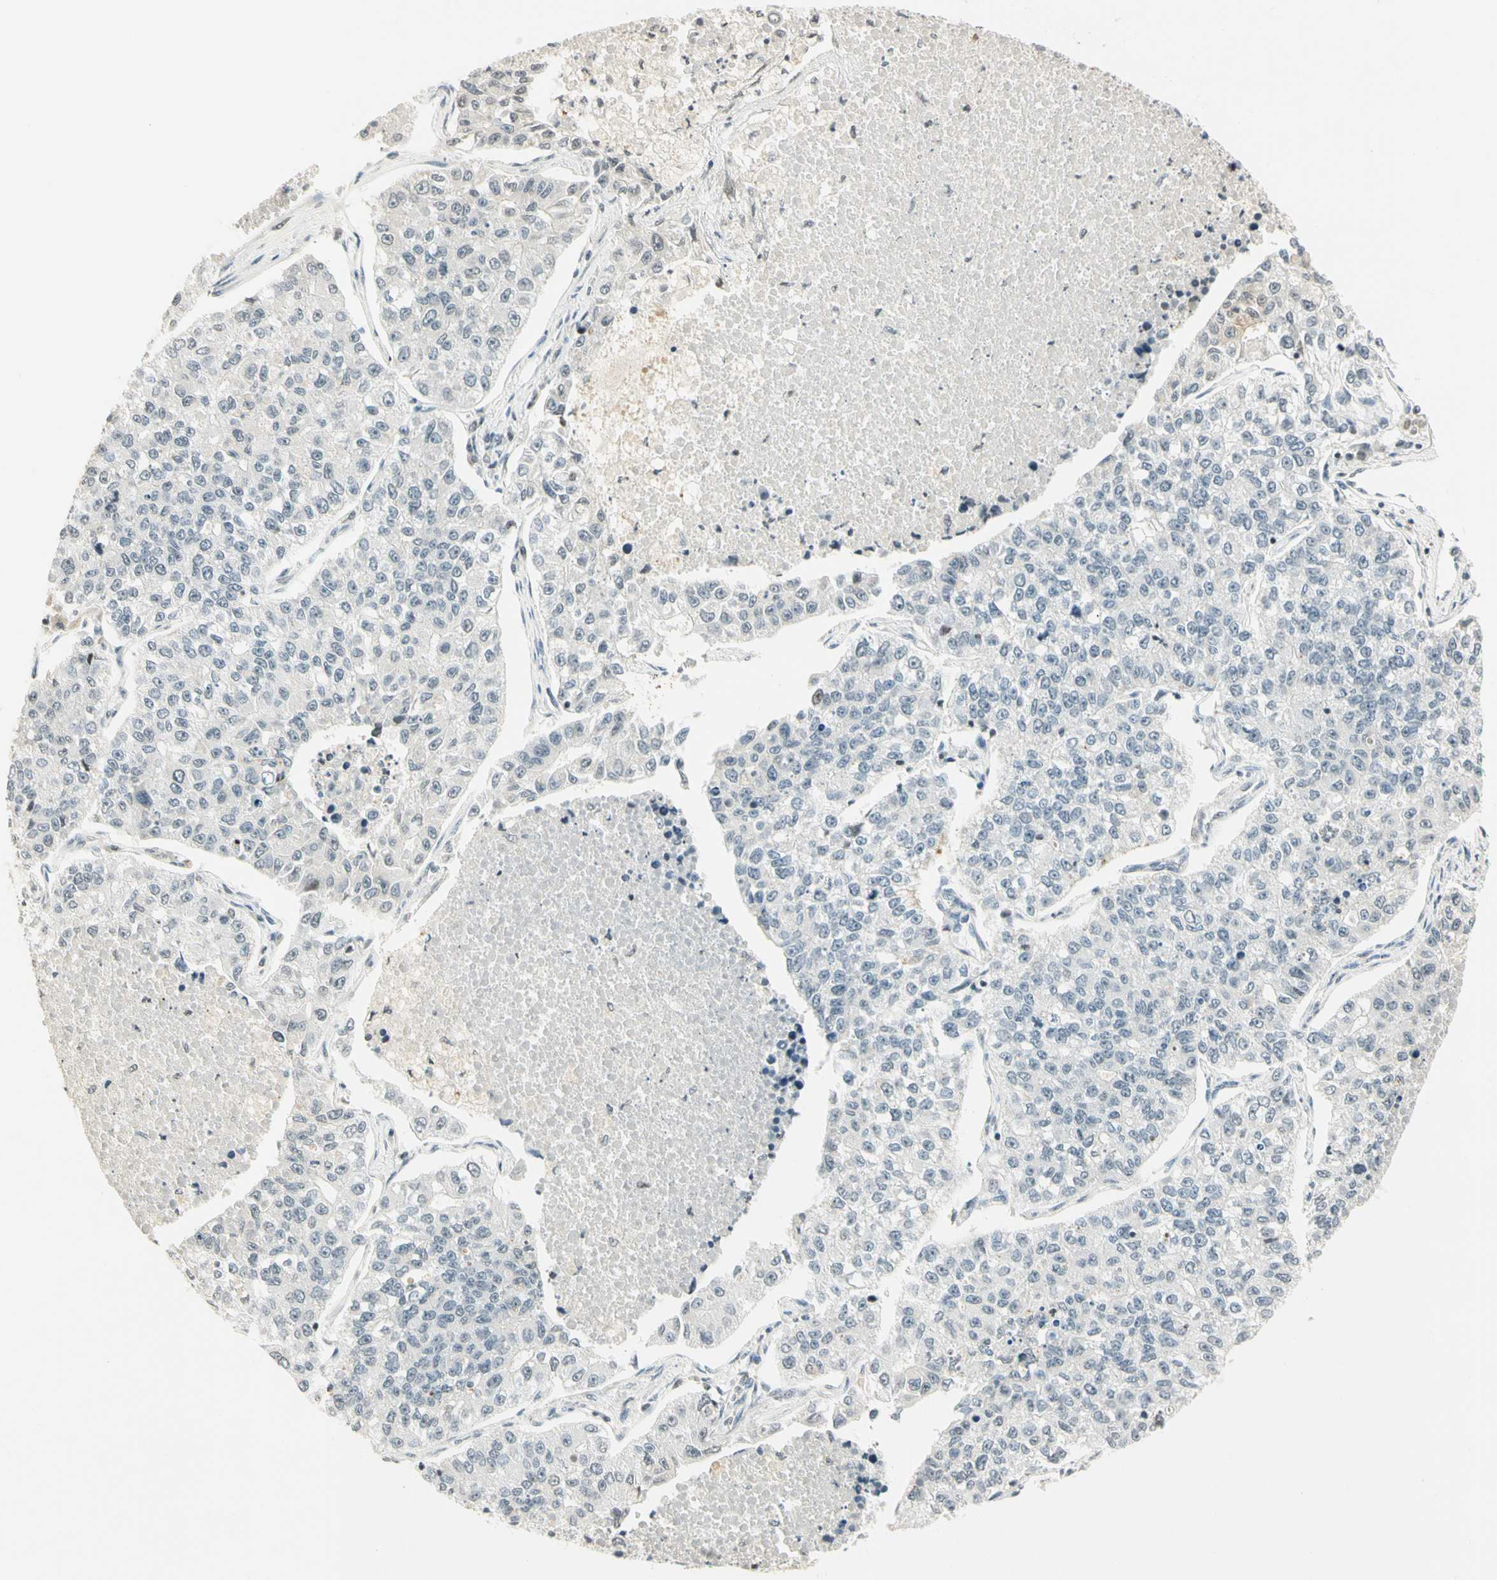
{"staining": {"intensity": "weak", "quantity": "<25%", "location": "nuclear"}, "tissue": "lung cancer", "cell_type": "Tumor cells", "image_type": "cancer", "snomed": [{"axis": "morphology", "description": "Adenocarcinoma, NOS"}, {"axis": "topography", "description": "Lung"}], "caption": "IHC image of neoplastic tissue: lung cancer stained with DAB (3,3'-diaminobenzidine) displays no significant protein expression in tumor cells. (Immunohistochemistry (ihc), brightfield microscopy, high magnification).", "gene": "SMAD3", "patient": {"sex": "male", "age": 49}}